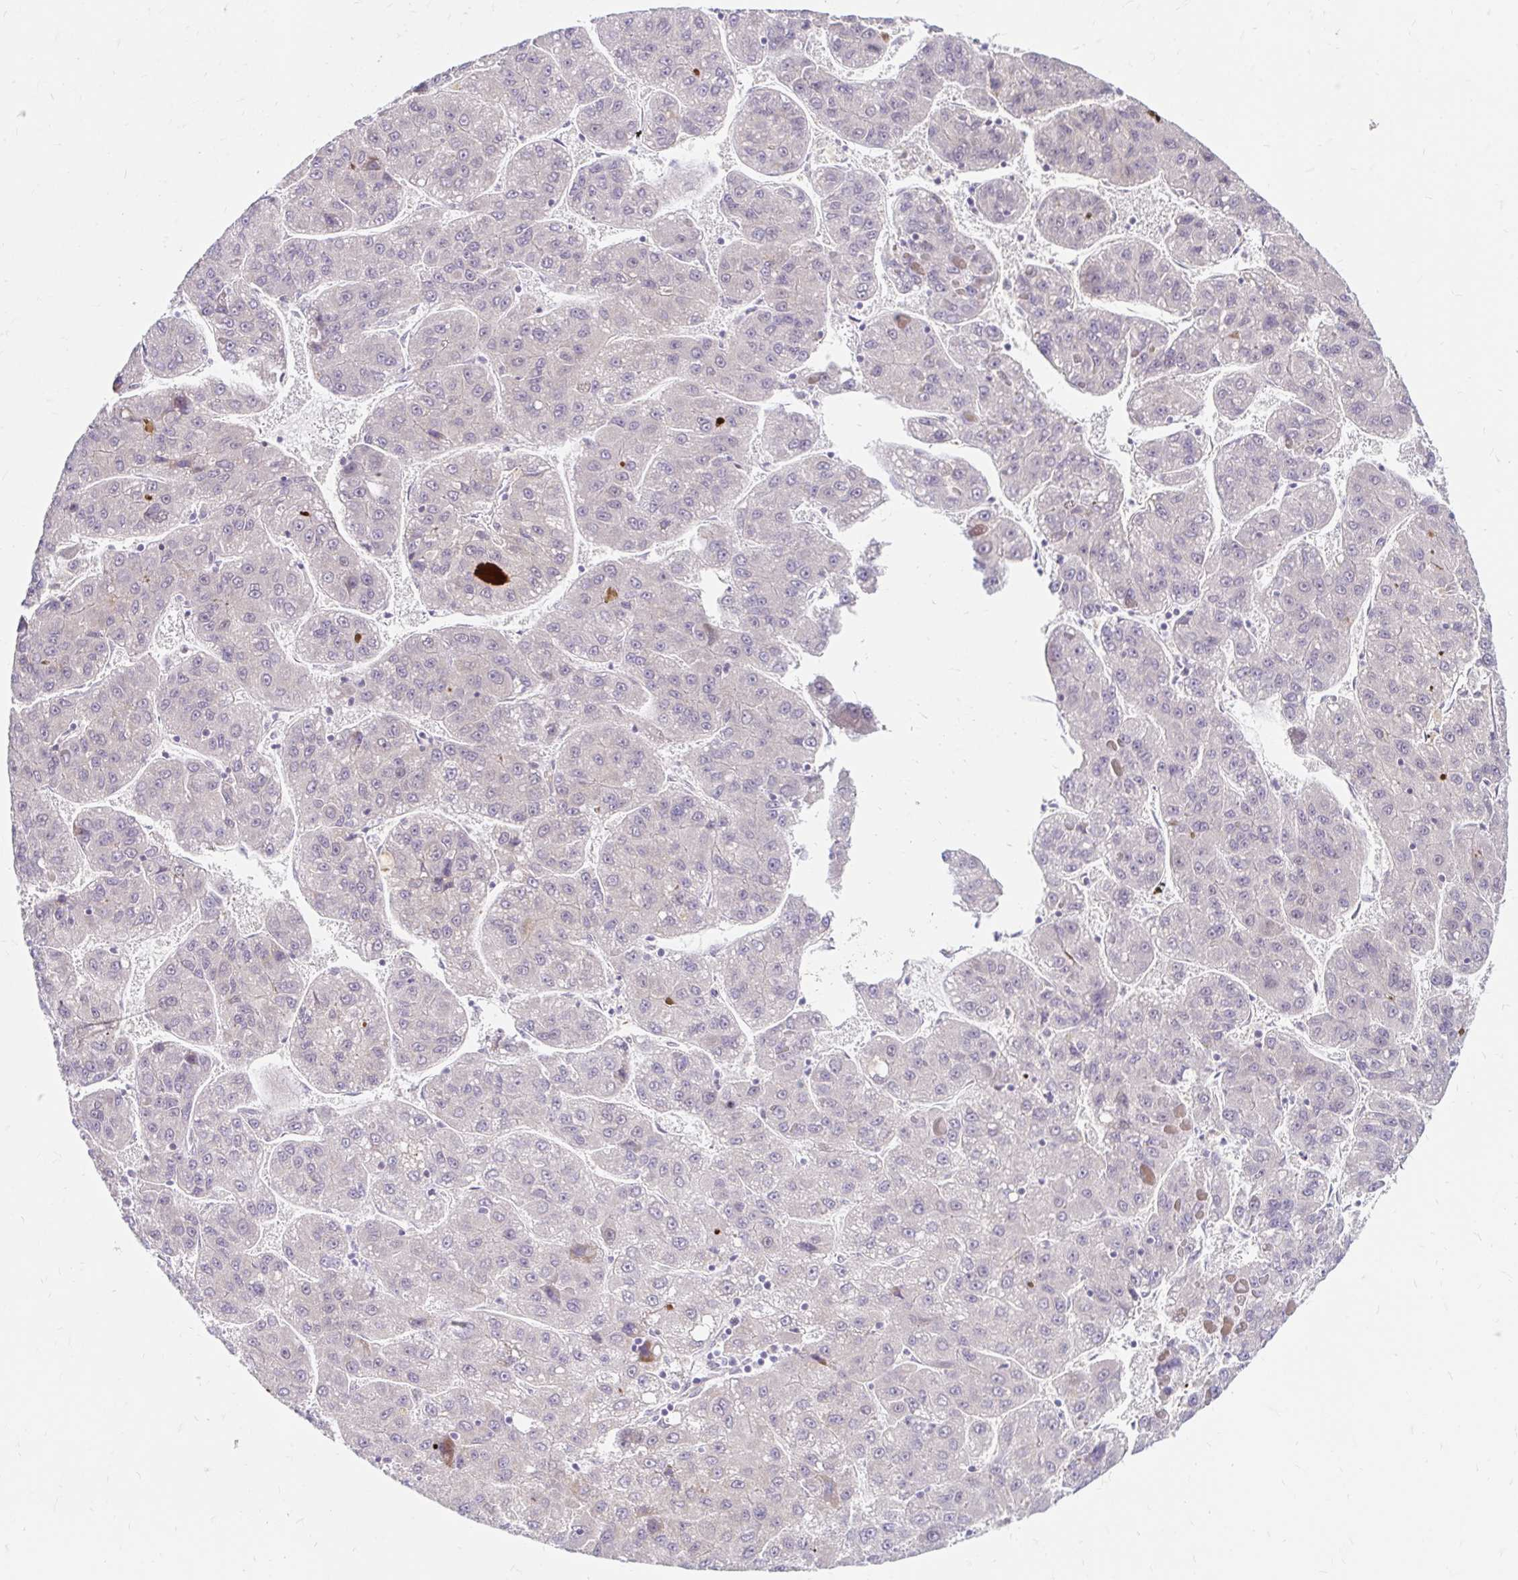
{"staining": {"intensity": "negative", "quantity": "none", "location": "none"}, "tissue": "liver cancer", "cell_type": "Tumor cells", "image_type": "cancer", "snomed": [{"axis": "morphology", "description": "Carcinoma, Hepatocellular, NOS"}, {"axis": "topography", "description": "Liver"}], "caption": "Protein analysis of hepatocellular carcinoma (liver) demonstrates no significant staining in tumor cells.", "gene": "GUCY1A1", "patient": {"sex": "female", "age": 82}}